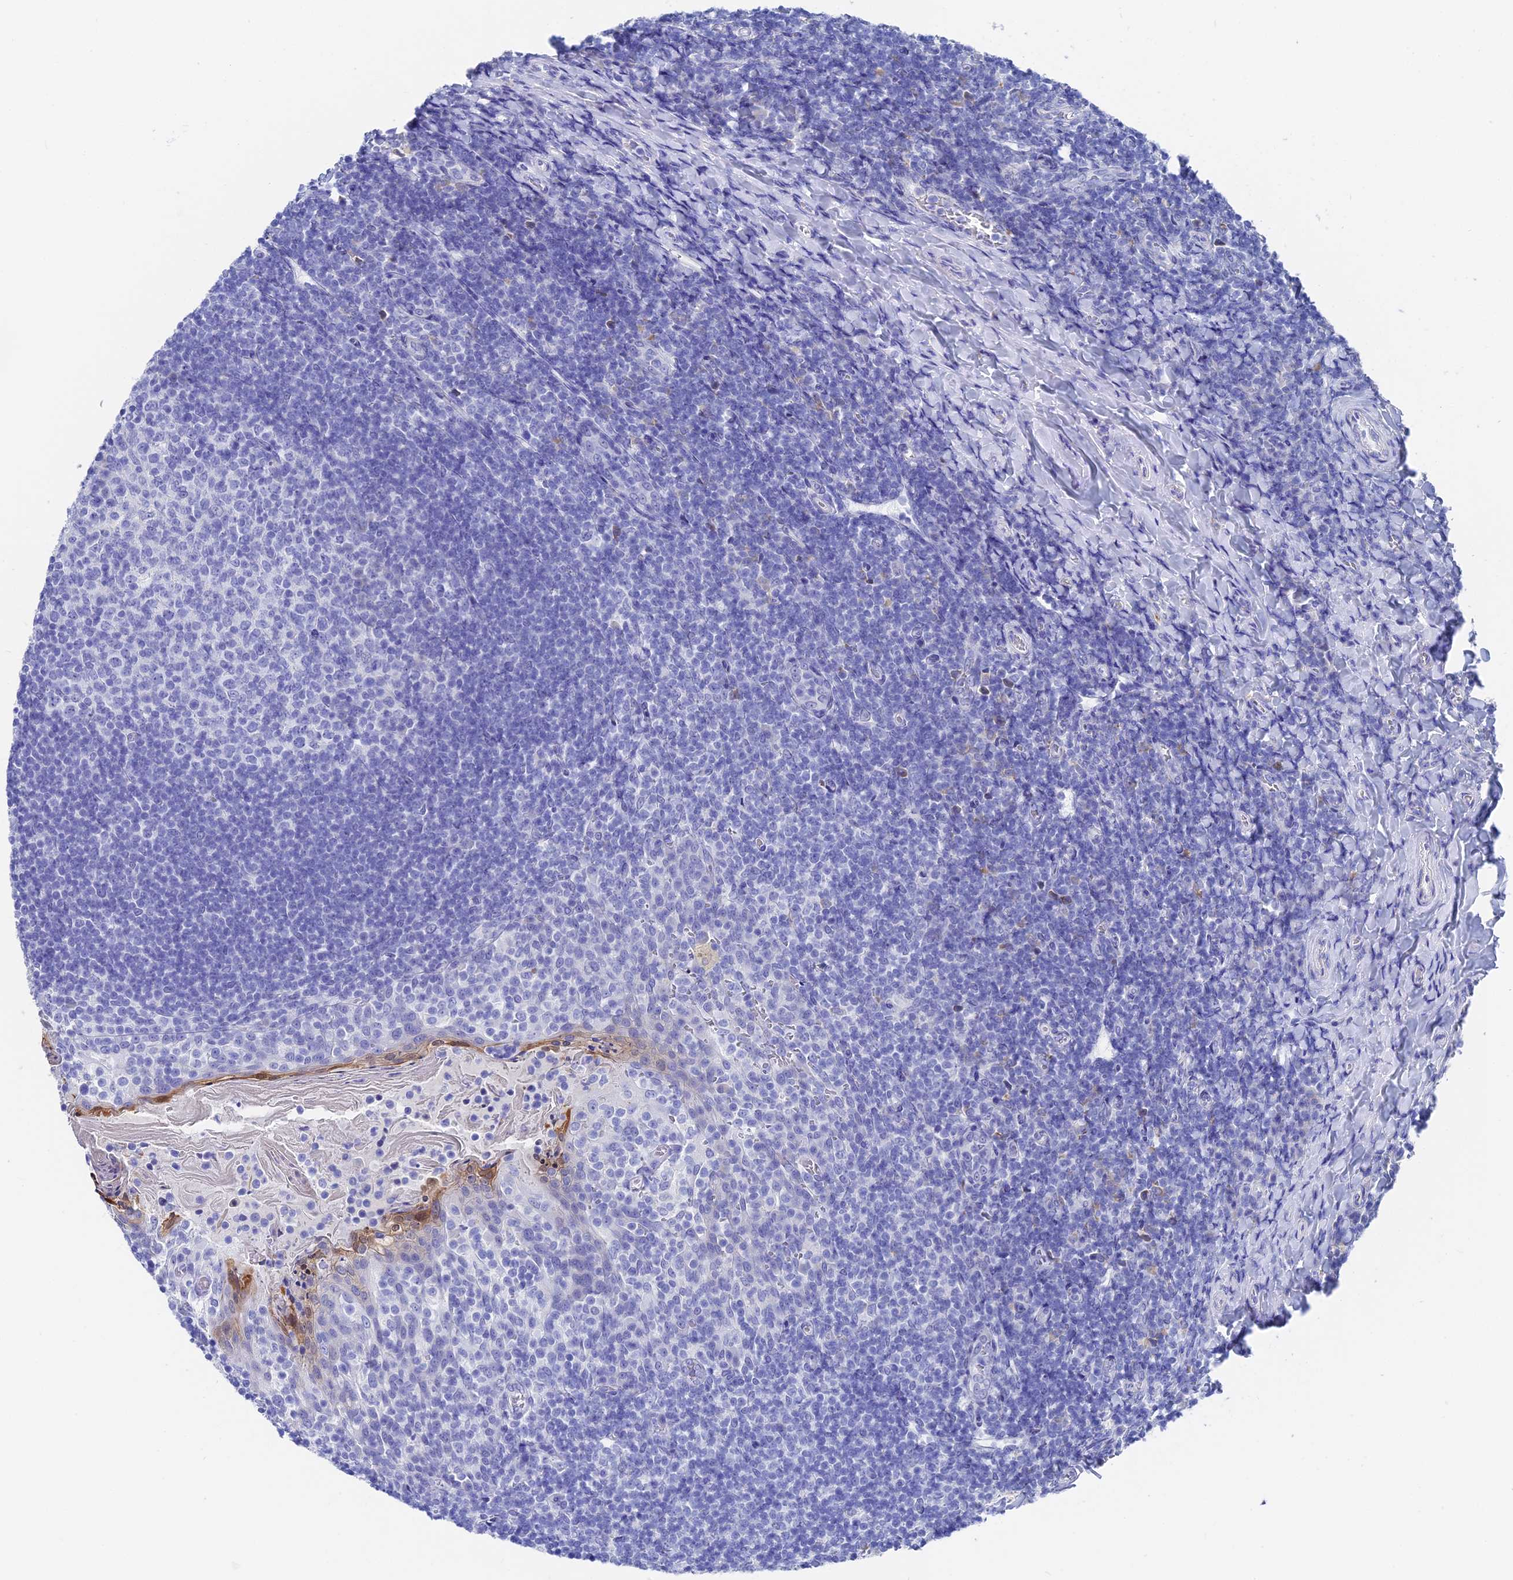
{"staining": {"intensity": "negative", "quantity": "none", "location": "none"}, "tissue": "tonsil", "cell_type": "Germinal center cells", "image_type": "normal", "snomed": [{"axis": "morphology", "description": "Normal tissue, NOS"}, {"axis": "topography", "description": "Tonsil"}], "caption": "An immunohistochemistry photomicrograph of unremarkable tonsil is shown. There is no staining in germinal center cells of tonsil. (DAB IHC, high magnification).", "gene": "VPS33B", "patient": {"sex": "female", "age": 10}}